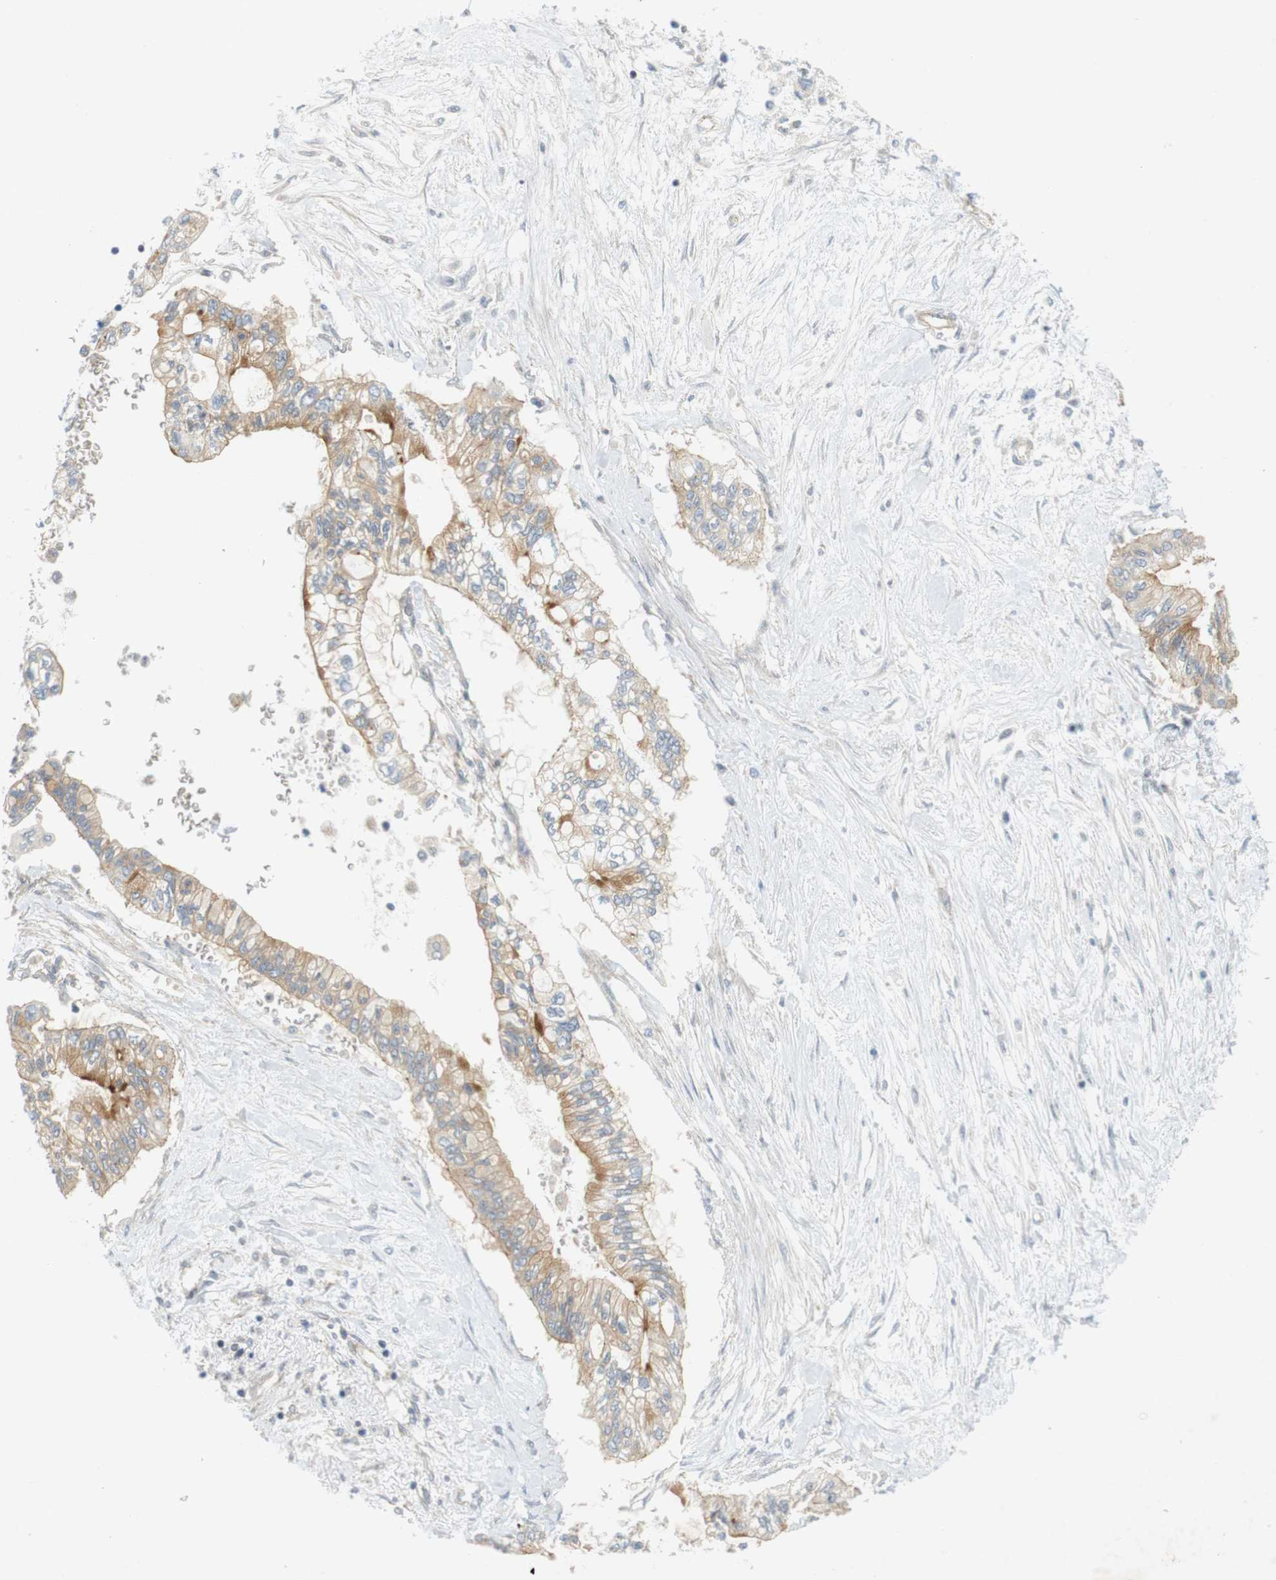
{"staining": {"intensity": "weak", "quantity": ">75%", "location": "cytoplasmic/membranous"}, "tissue": "pancreatic cancer", "cell_type": "Tumor cells", "image_type": "cancer", "snomed": [{"axis": "morphology", "description": "Adenocarcinoma, NOS"}, {"axis": "topography", "description": "Pancreas"}], "caption": "Protein expression analysis of human adenocarcinoma (pancreatic) reveals weak cytoplasmic/membranous expression in approximately >75% of tumor cells. (DAB = brown stain, brightfield microscopy at high magnification).", "gene": "SH3GLB1", "patient": {"sex": "female", "age": 77}}